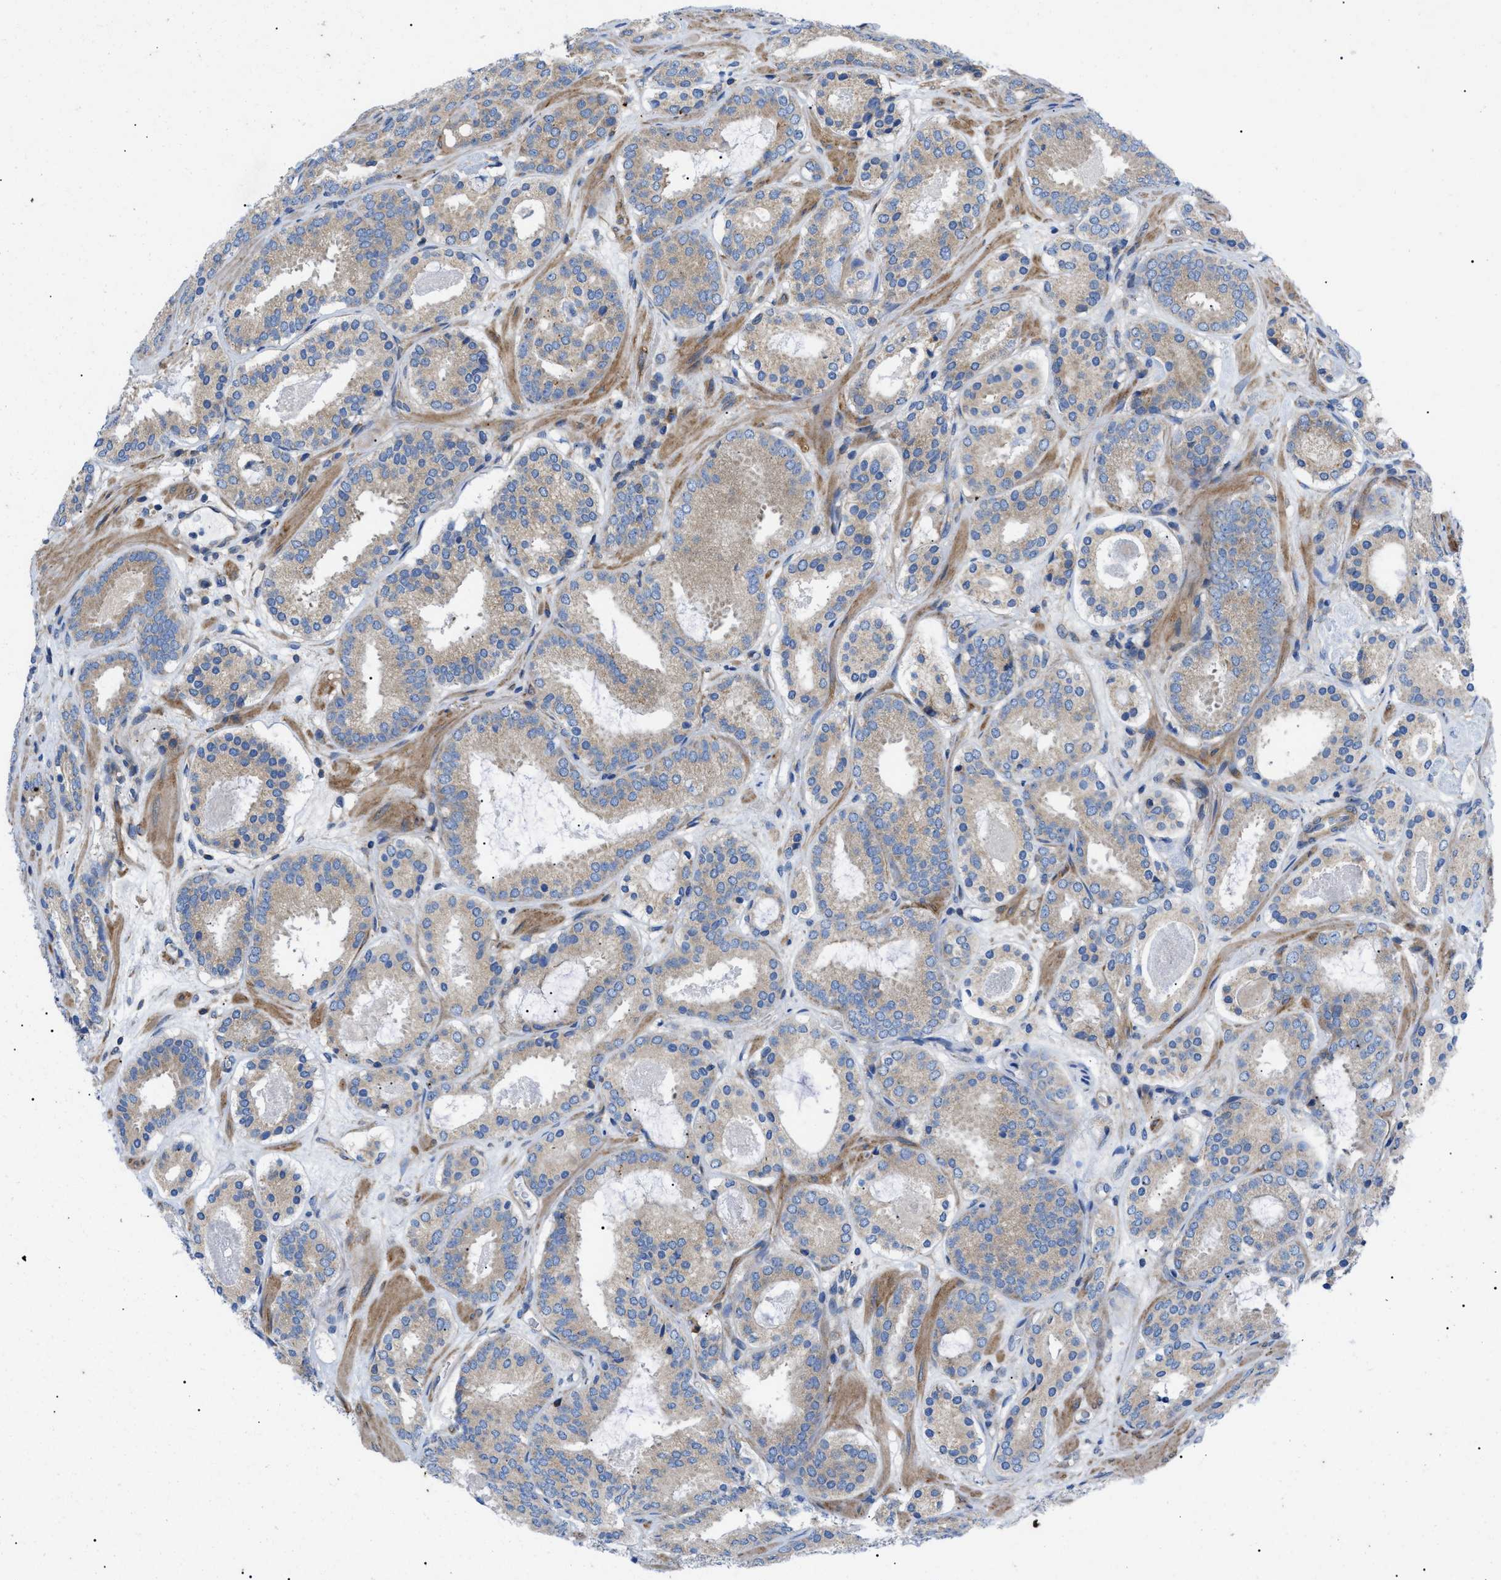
{"staining": {"intensity": "weak", "quantity": "<25%", "location": "cytoplasmic/membranous"}, "tissue": "prostate cancer", "cell_type": "Tumor cells", "image_type": "cancer", "snomed": [{"axis": "morphology", "description": "Adenocarcinoma, Low grade"}, {"axis": "topography", "description": "Prostate"}], "caption": "This is an immunohistochemistry micrograph of human adenocarcinoma (low-grade) (prostate). There is no expression in tumor cells.", "gene": "HSPB8", "patient": {"sex": "male", "age": 69}}